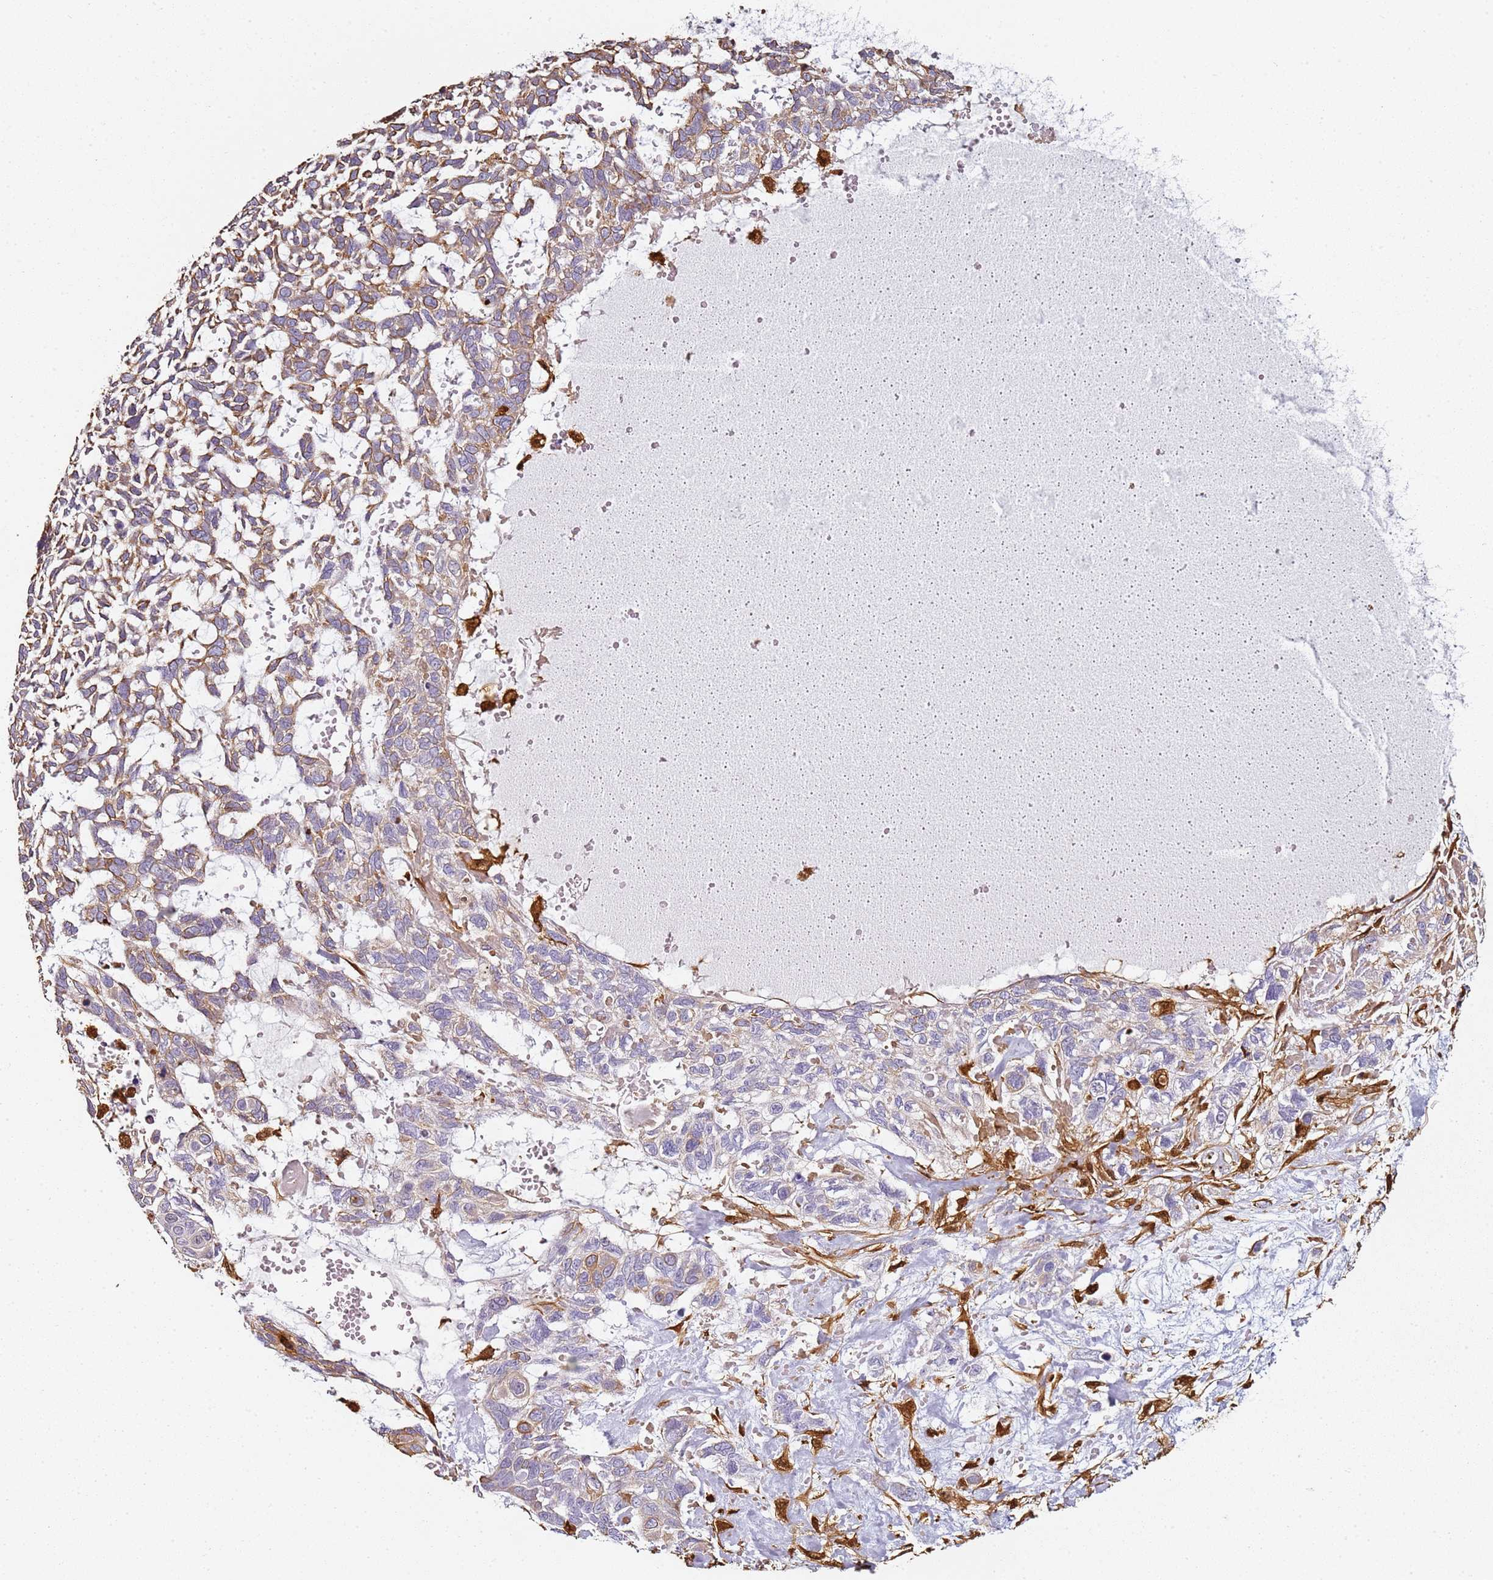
{"staining": {"intensity": "weak", "quantity": "25%-75%", "location": "cytoplasmic/membranous"}, "tissue": "skin cancer", "cell_type": "Tumor cells", "image_type": "cancer", "snomed": [{"axis": "morphology", "description": "Basal cell carcinoma"}, {"axis": "topography", "description": "Skin"}], "caption": "The micrograph reveals a brown stain indicating the presence of a protein in the cytoplasmic/membranous of tumor cells in skin cancer (basal cell carcinoma).", "gene": "S100A4", "patient": {"sex": "male", "age": 88}}